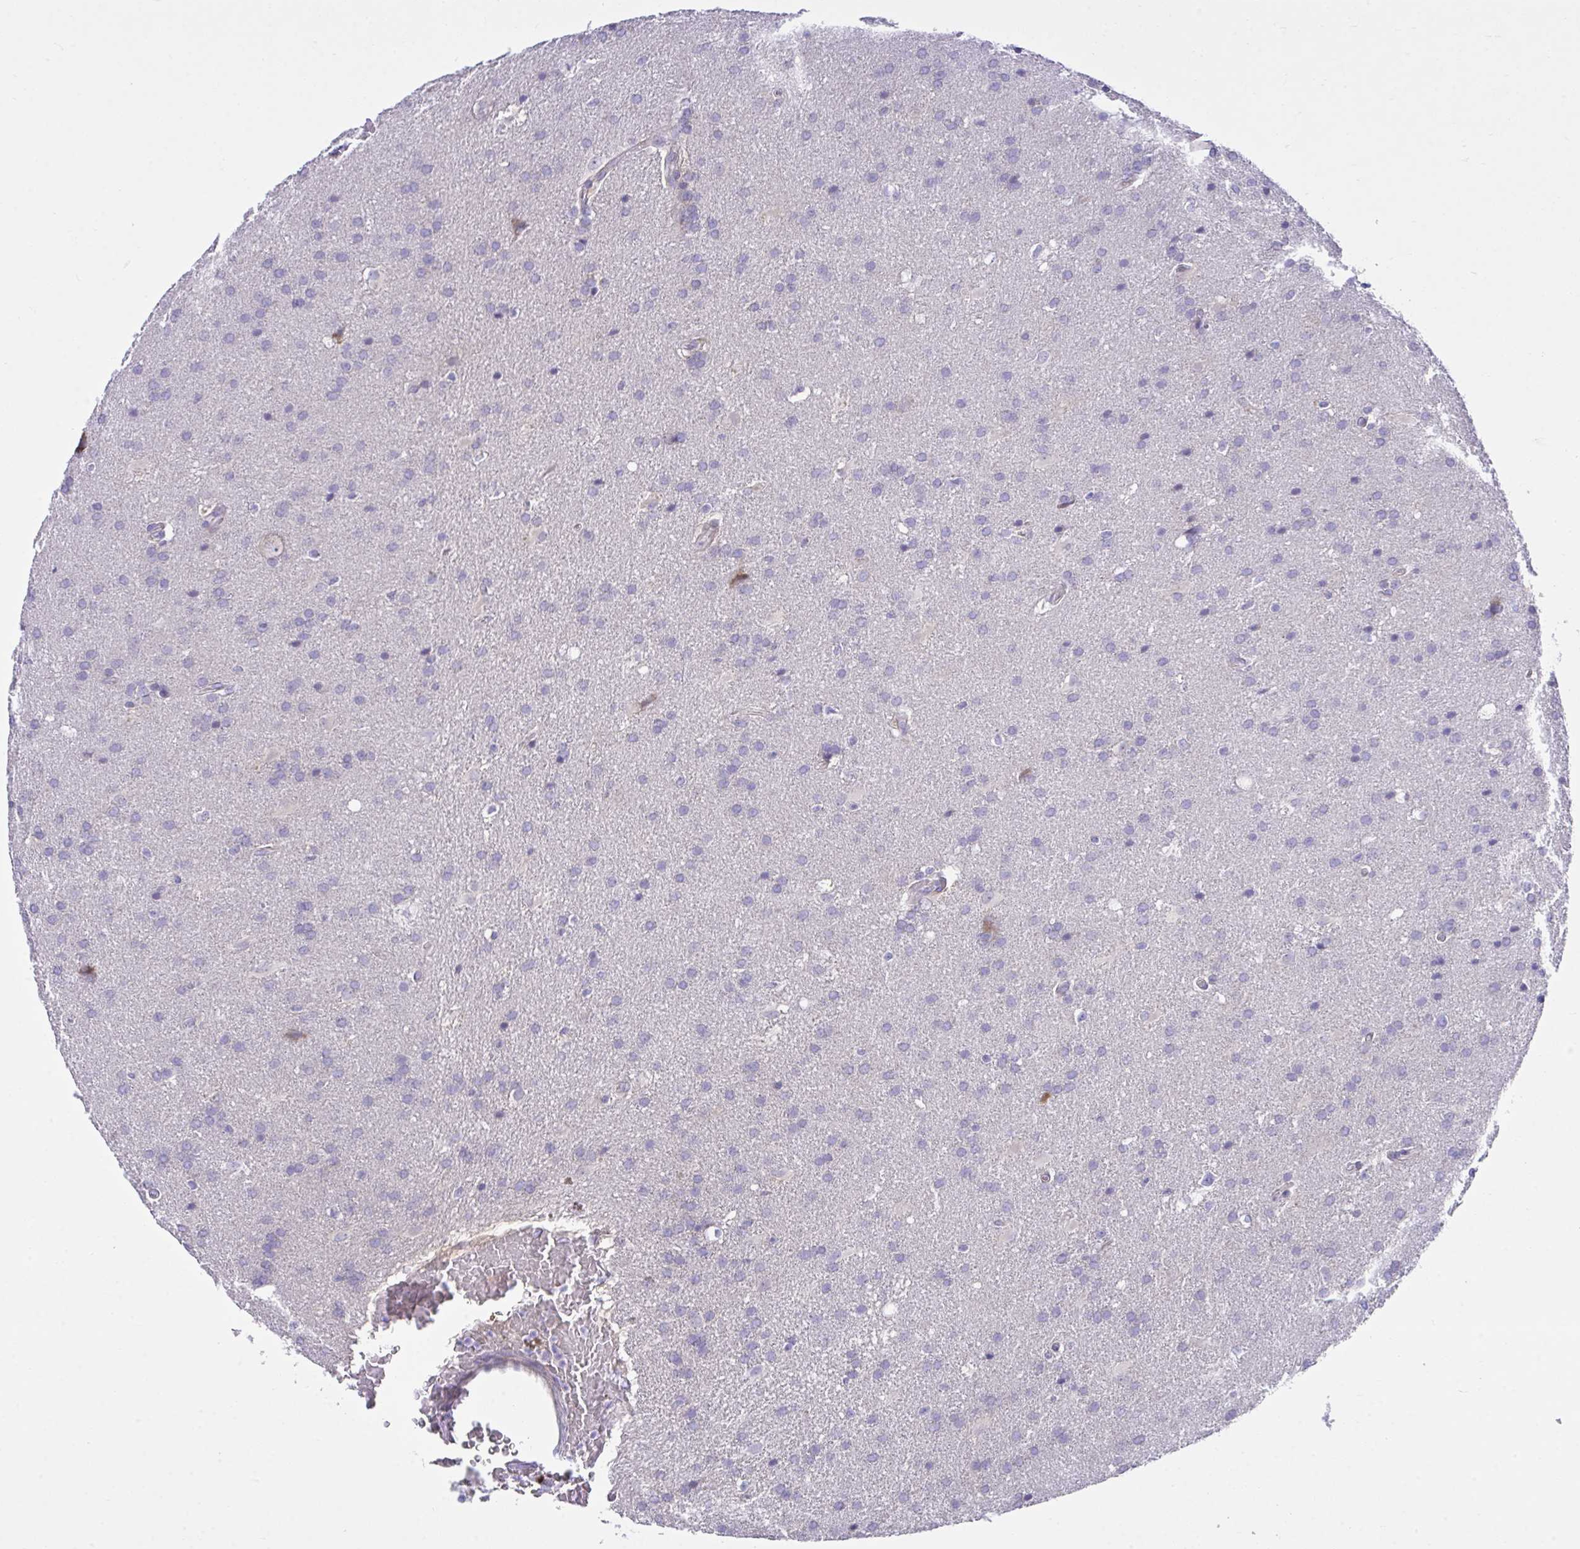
{"staining": {"intensity": "negative", "quantity": "none", "location": "none"}, "tissue": "glioma", "cell_type": "Tumor cells", "image_type": "cancer", "snomed": [{"axis": "morphology", "description": "Glioma, malignant, High grade"}, {"axis": "topography", "description": "Brain"}], "caption": "There is no significant staining in tumor cells of glioma.", "gene": "MED9", "patient": {"sex": "male", "age": 56}}